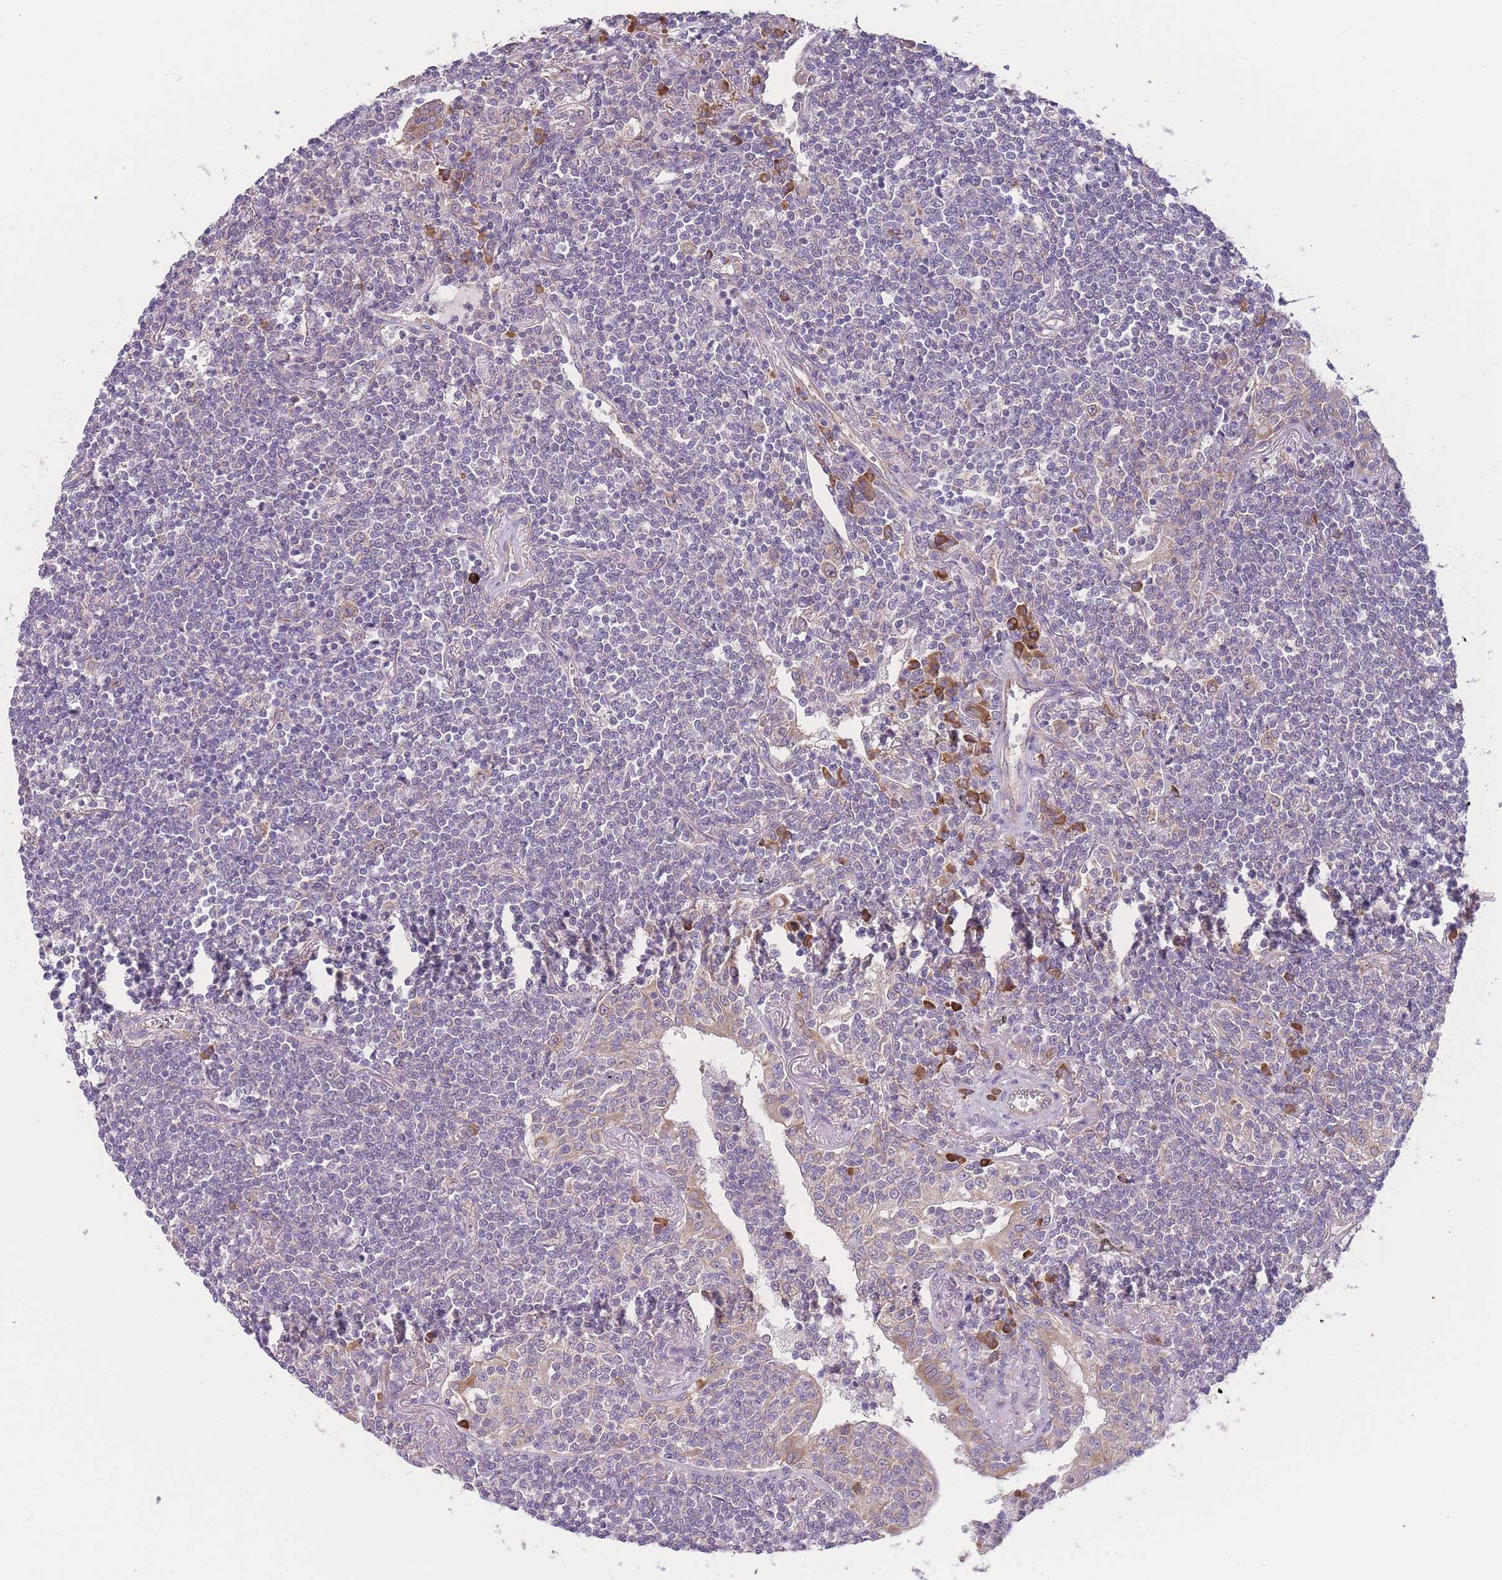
{"staining": {"intensity": "weak", "quantity": "<25%", "location": "cytoplasmic/membranous"}, "tissue": "lymphoma", "cell_type": "Tumor cells", "image_type": "cancer", "snomed": [{"axis": "morphology", "description": "Malignant lymphoma, non-Hodgkin's type, Low grade"}, {"axis": "topography", "description": "Lung"}], "caption": "Low-grade malignant lymphoma, non-Hodgkin's type was stained to show a protein in brown. There is no significant positivity in tumor cells.", "gene": "BEX1", "patient": {"sex": "female", "age": 71}}